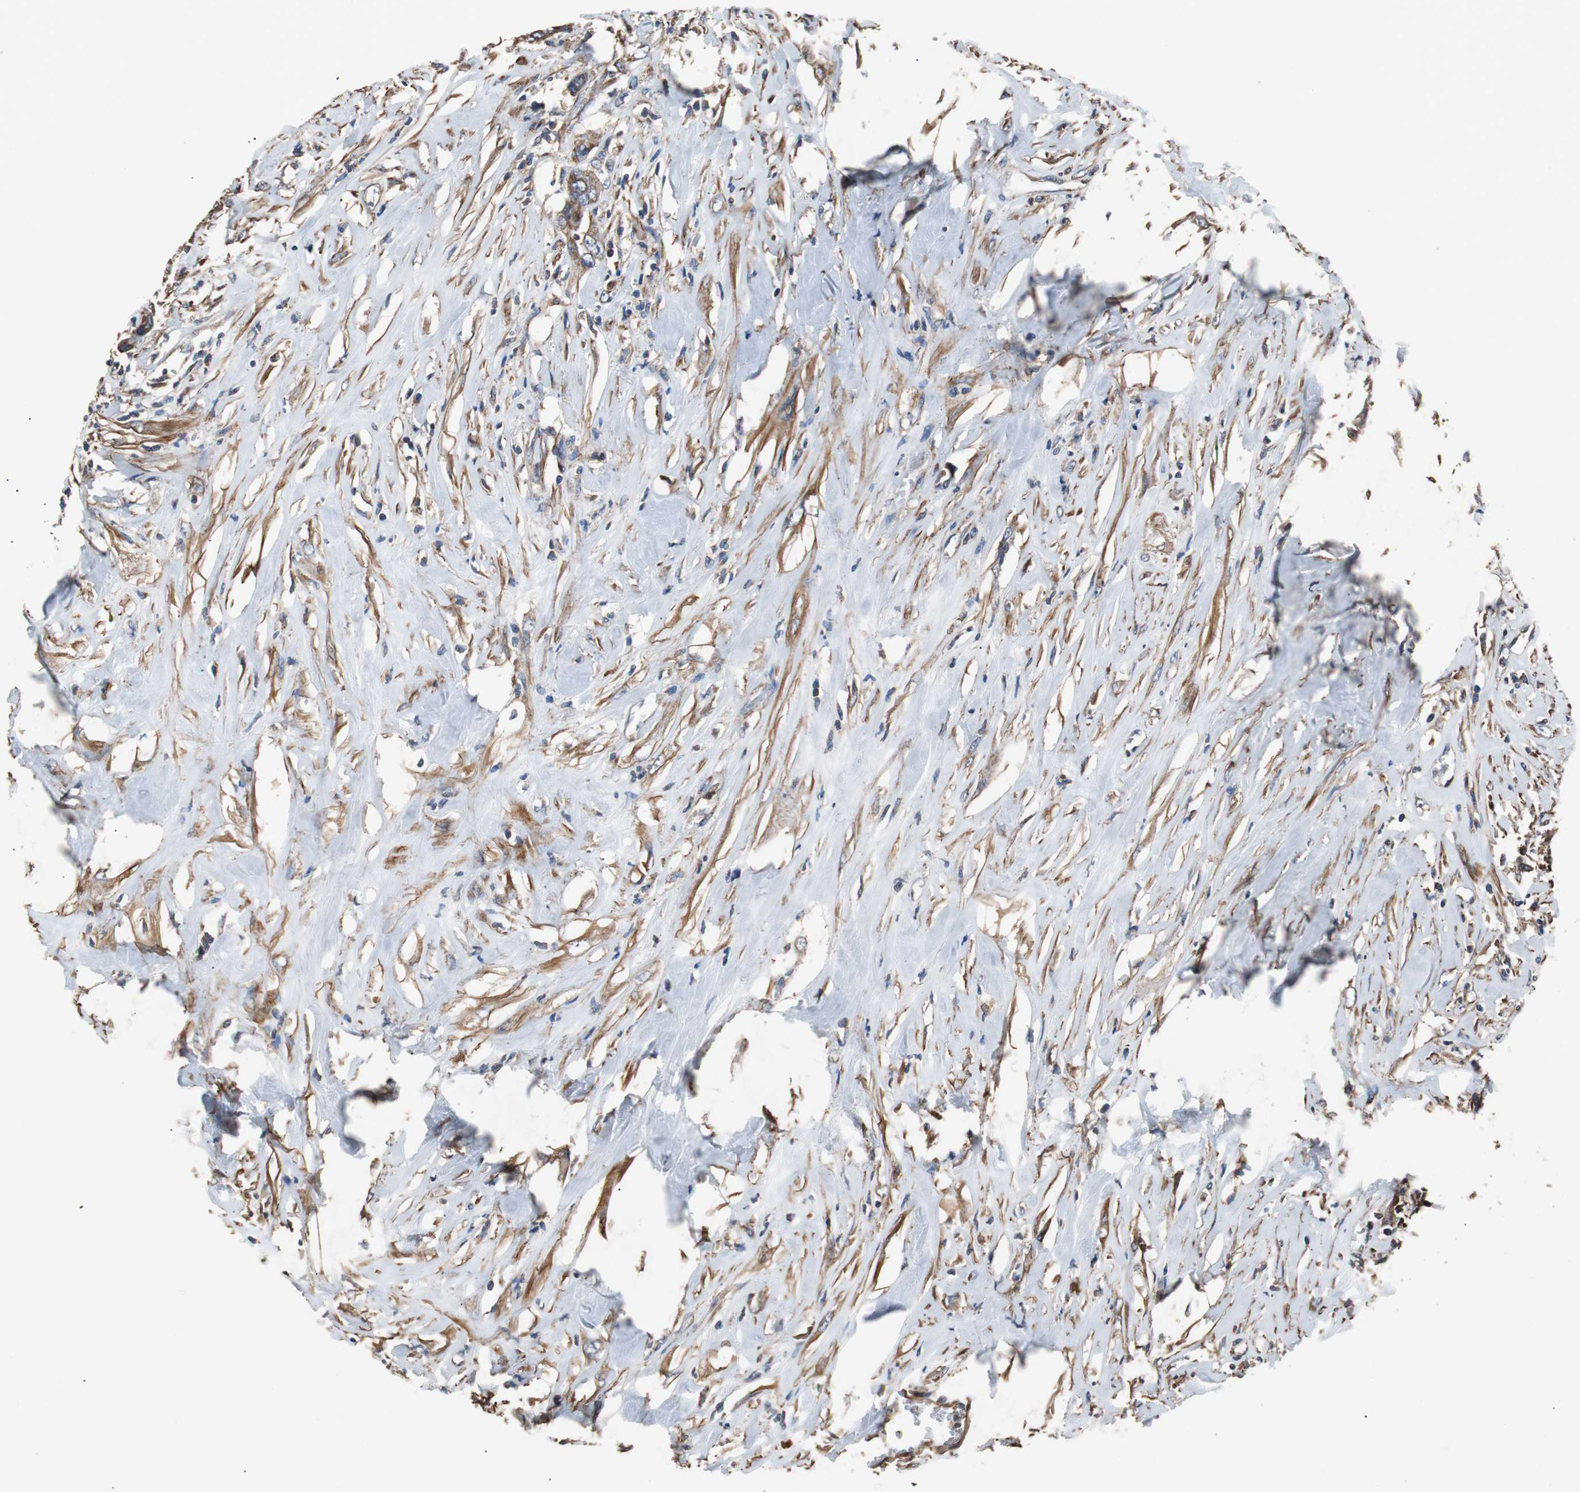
{"staining": {"intensity": "moderate", "quantity": ">75%", "location": "cytoplasmic/membranous"}, "tissue": "colorectal cancer", "cell_type": "Tumor cells", "image_type": "cancer", "snomed": [{"axis": "morphology", "description": "Adenocarcinoma, NOS"}, {"axis": "topography", "description": "Rectum"}], "caption": "The image shows staining of colorectal adenocarcinoma, revealing moderate cytoplasmic/membranous protein expression (brown color) within tumor cells.", "gene": "PITRM1", "patient": {"sex": "male", "age": 55}}